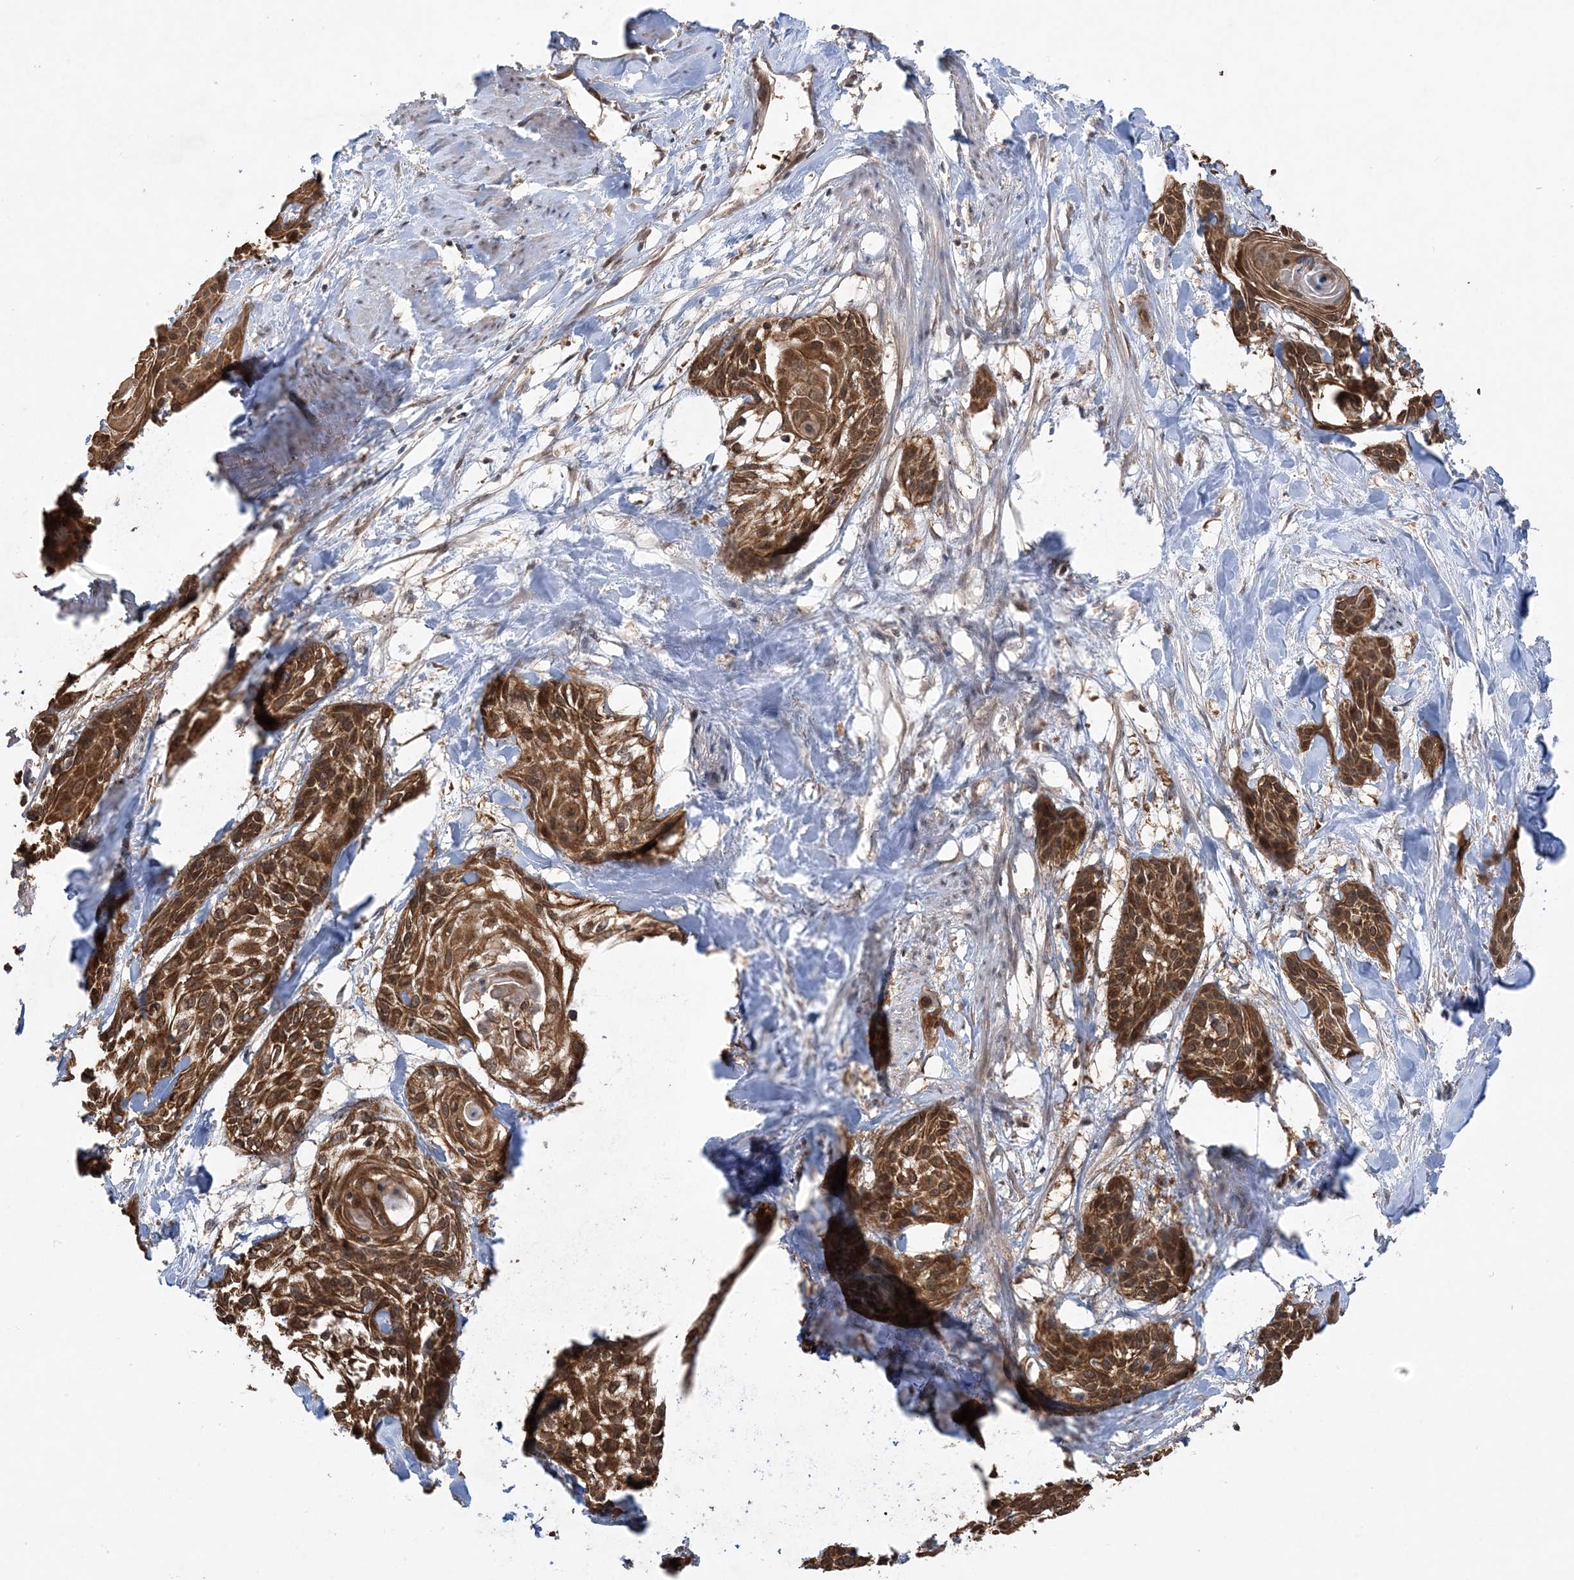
{"staining": {"intensity": "strong", "quantity": ">75%", "location": "cytoplasmic/membranous"}, "tissue": "cervical cancer", "cell_type": "Tumor cells", "image_type": "cancer", "snomed": [{"axis": "morphology", "description": "Squamous cell carcinoma, NOS"}, {"axis": "topography", "description": "Cervix"}], "caption": "Squamous cell carcinoma (cervical) stained with immunohistochemistry (IHC) shows strong cytoplasmic/membranous staining in approximately >75% of tumor cells.", "gene": "ACYP1", "patient": {"sex": "female", "age": 57}}